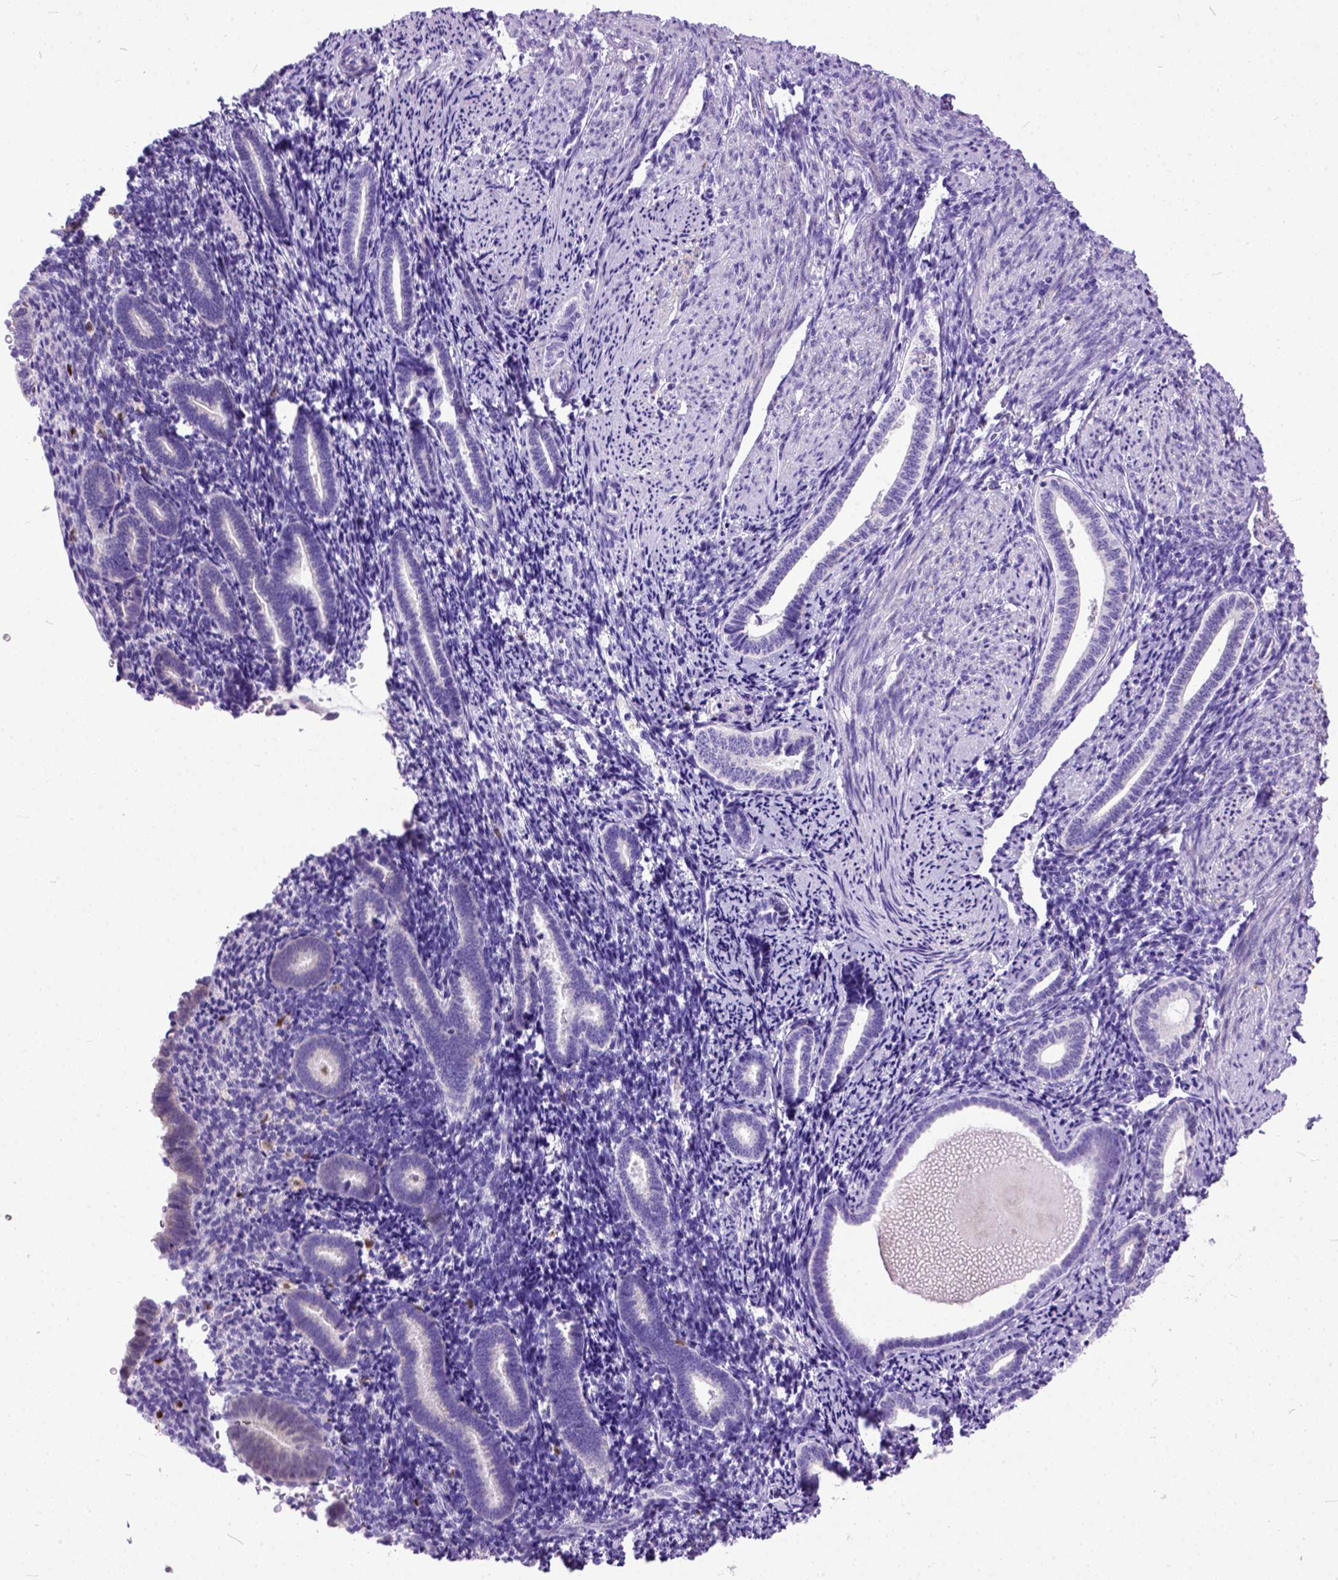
{"staining": {"intensity": "negative", "quantity": "none", "location": "none"}, "tissue": "endometrium", "cell_type": "Cells in endometrial stroma", "image_type": "normal", "snomed": [{"axis": "morphology", "description": "Normal tissue, NOS"}, {"axis": "topography", "description": "Endometrium"}], "caption": "An IHC photomicrograph of unremarkable endometrium is shown. There is no staining in cells in endometrial stroma of endometrium. Nuclei are stained in blue.", "gene": "CRB1", "patient": {"sex": "female", "age": 57}}